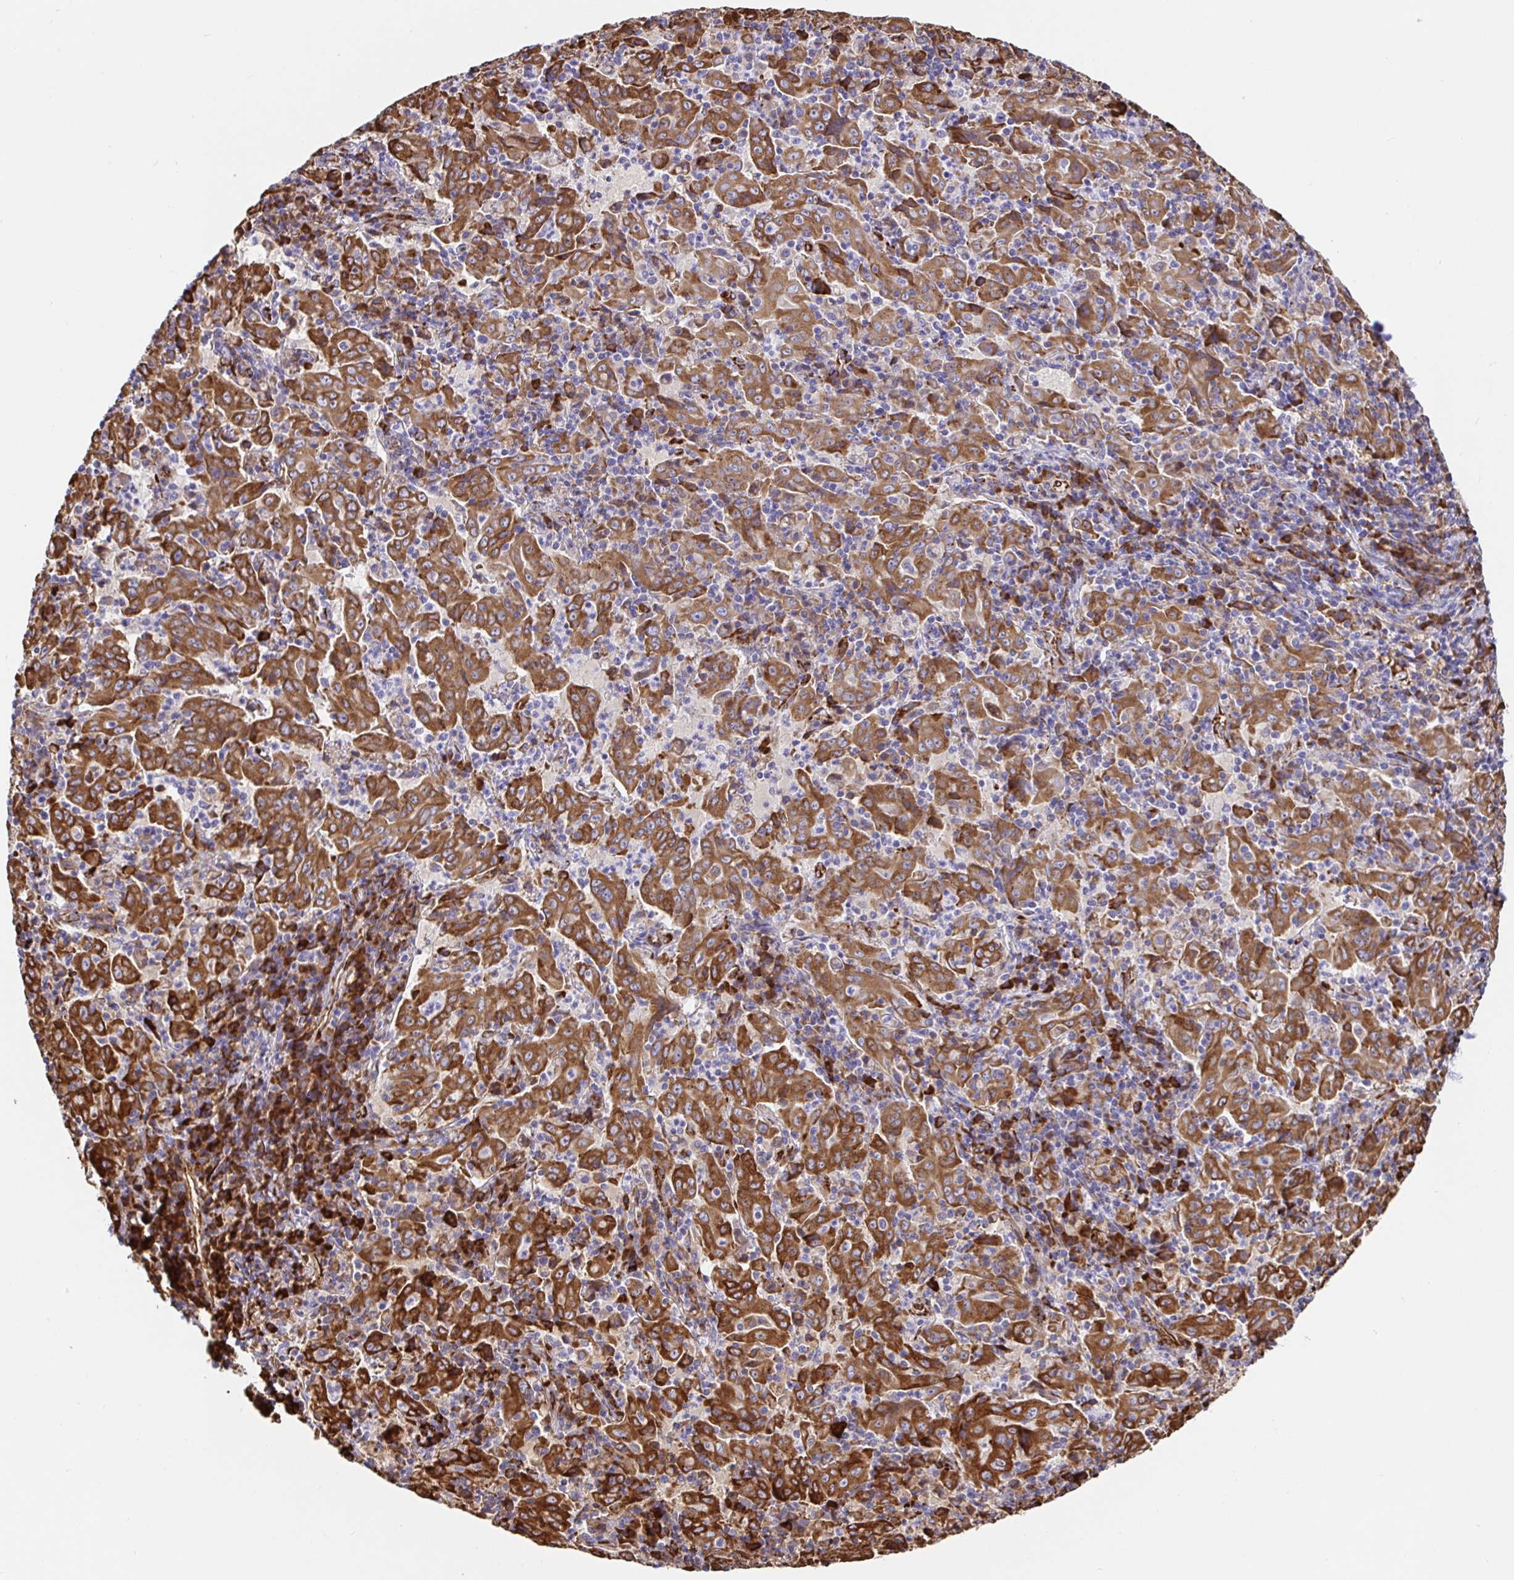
{"staining": {"intensity": "strong", "quantity": ">75%", "location": "cytoplasmic/membranous"}, "tissue": "pancreatic cancer", "cell_type": "Tumor cells", "image_type": "cancer", "snomed": [{"axis": "morphology", "description": "Adenocarcinoma, NOS"}, {"axis": "topography", "description": "Pancreas"}], "caption": "Pancreatic adenocarcinoma was stained to show a protein in brown. There is high levels of strong cytoplasmic/membranous expression in about >75% of tumor cells.", "gene": "MAOA", "patient": {"sex": "male", "age": 63}}